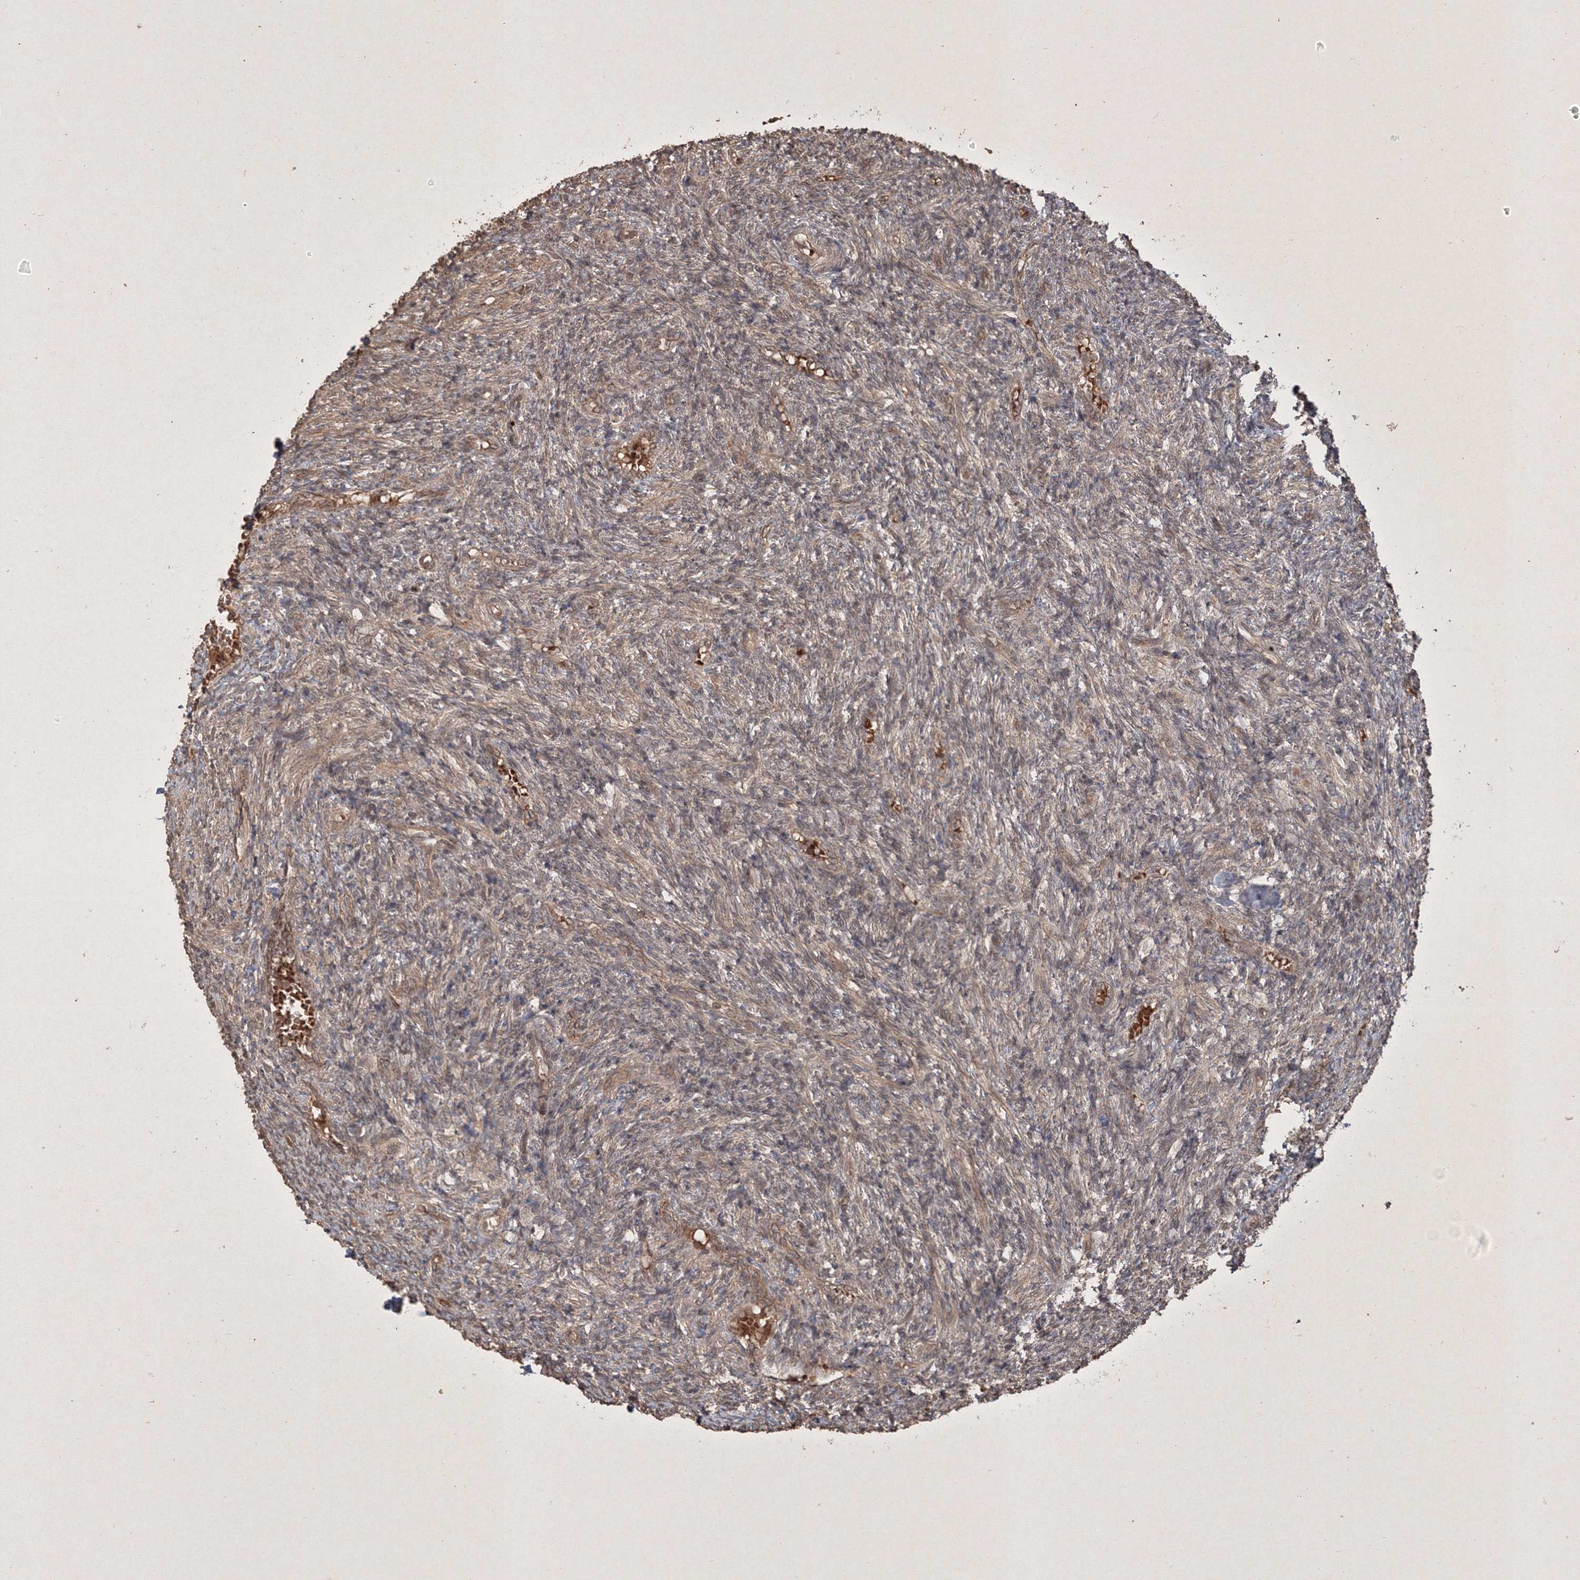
{"staining": {"intensity": "moderate", "quantity": ">75%", "location": "cytoplasmic/membranous"}, "tissue": "ovary", "cell_type": "Follicle cells", "image_type": "normal", "snomed": [{"axis": "morphology", "description": "Normal tissue, NOS"}, {"axis": "topography", "description": "Ovary"}], "caption": "Immunohistochemical staining of unremarkable ovary shows moderate cytoplasmic/membranous protein staining in about >75% of follicle cells.", "gene": "PELI3", "patient": {"sex": "female", "age": 27}}